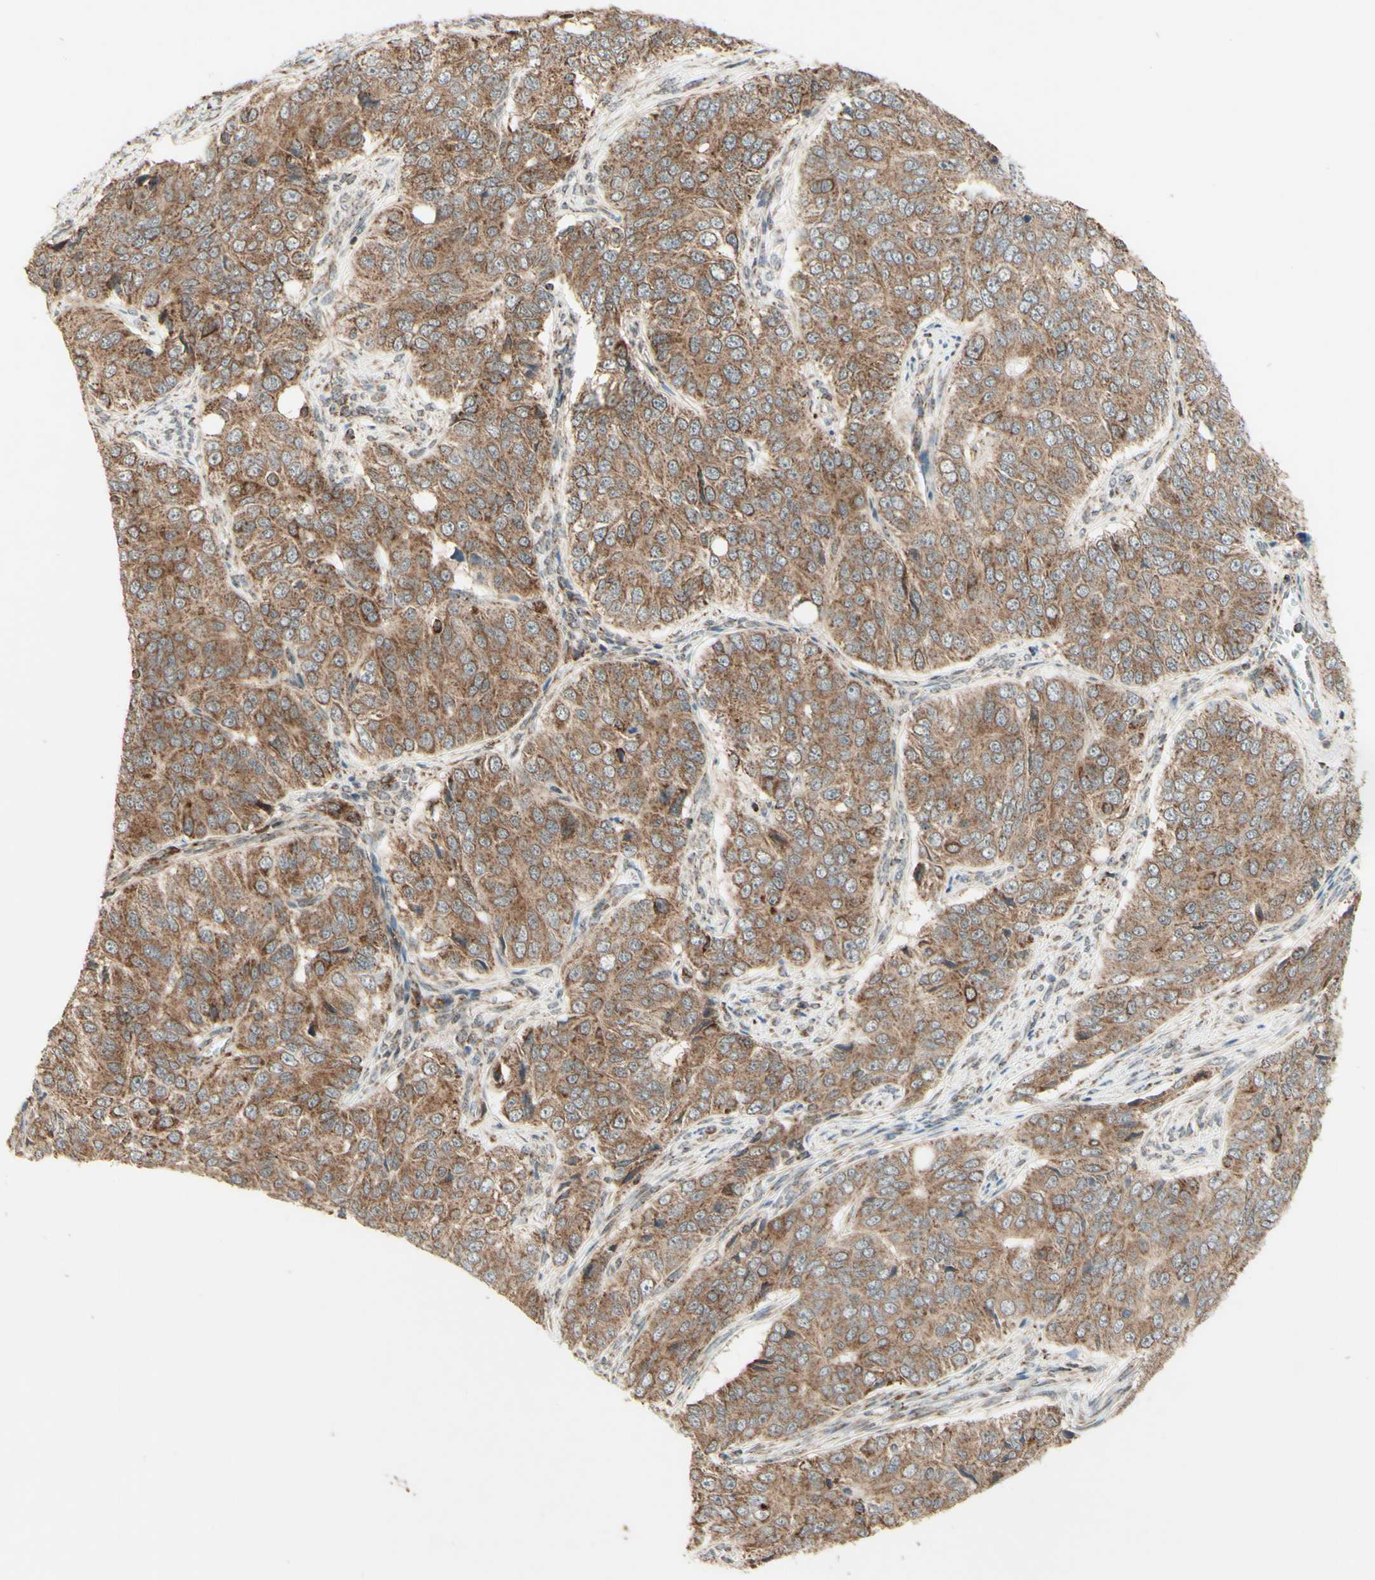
{"staining": {"intensity": "moderate", "quantity": ">75%", "location": "cytoplasmic/membranous"}, "tissue": "ovarian cancer", "cell_type": "Tumor cells", "image_type": "cancer", "snomed": [{"axis": "morphology", "description": "Carcinoma, endometroid"}, {"axis": "topography", "description": "Ovary"}], "caption": "Moderate cytoplasmic/membranous staining for a protein is present in about >75% of tumor cells of ovarian endometroid carcinoma using immunohistochemistry.", "gene": "DHRS3", "patient": {"sex": "female", "age": 51}}